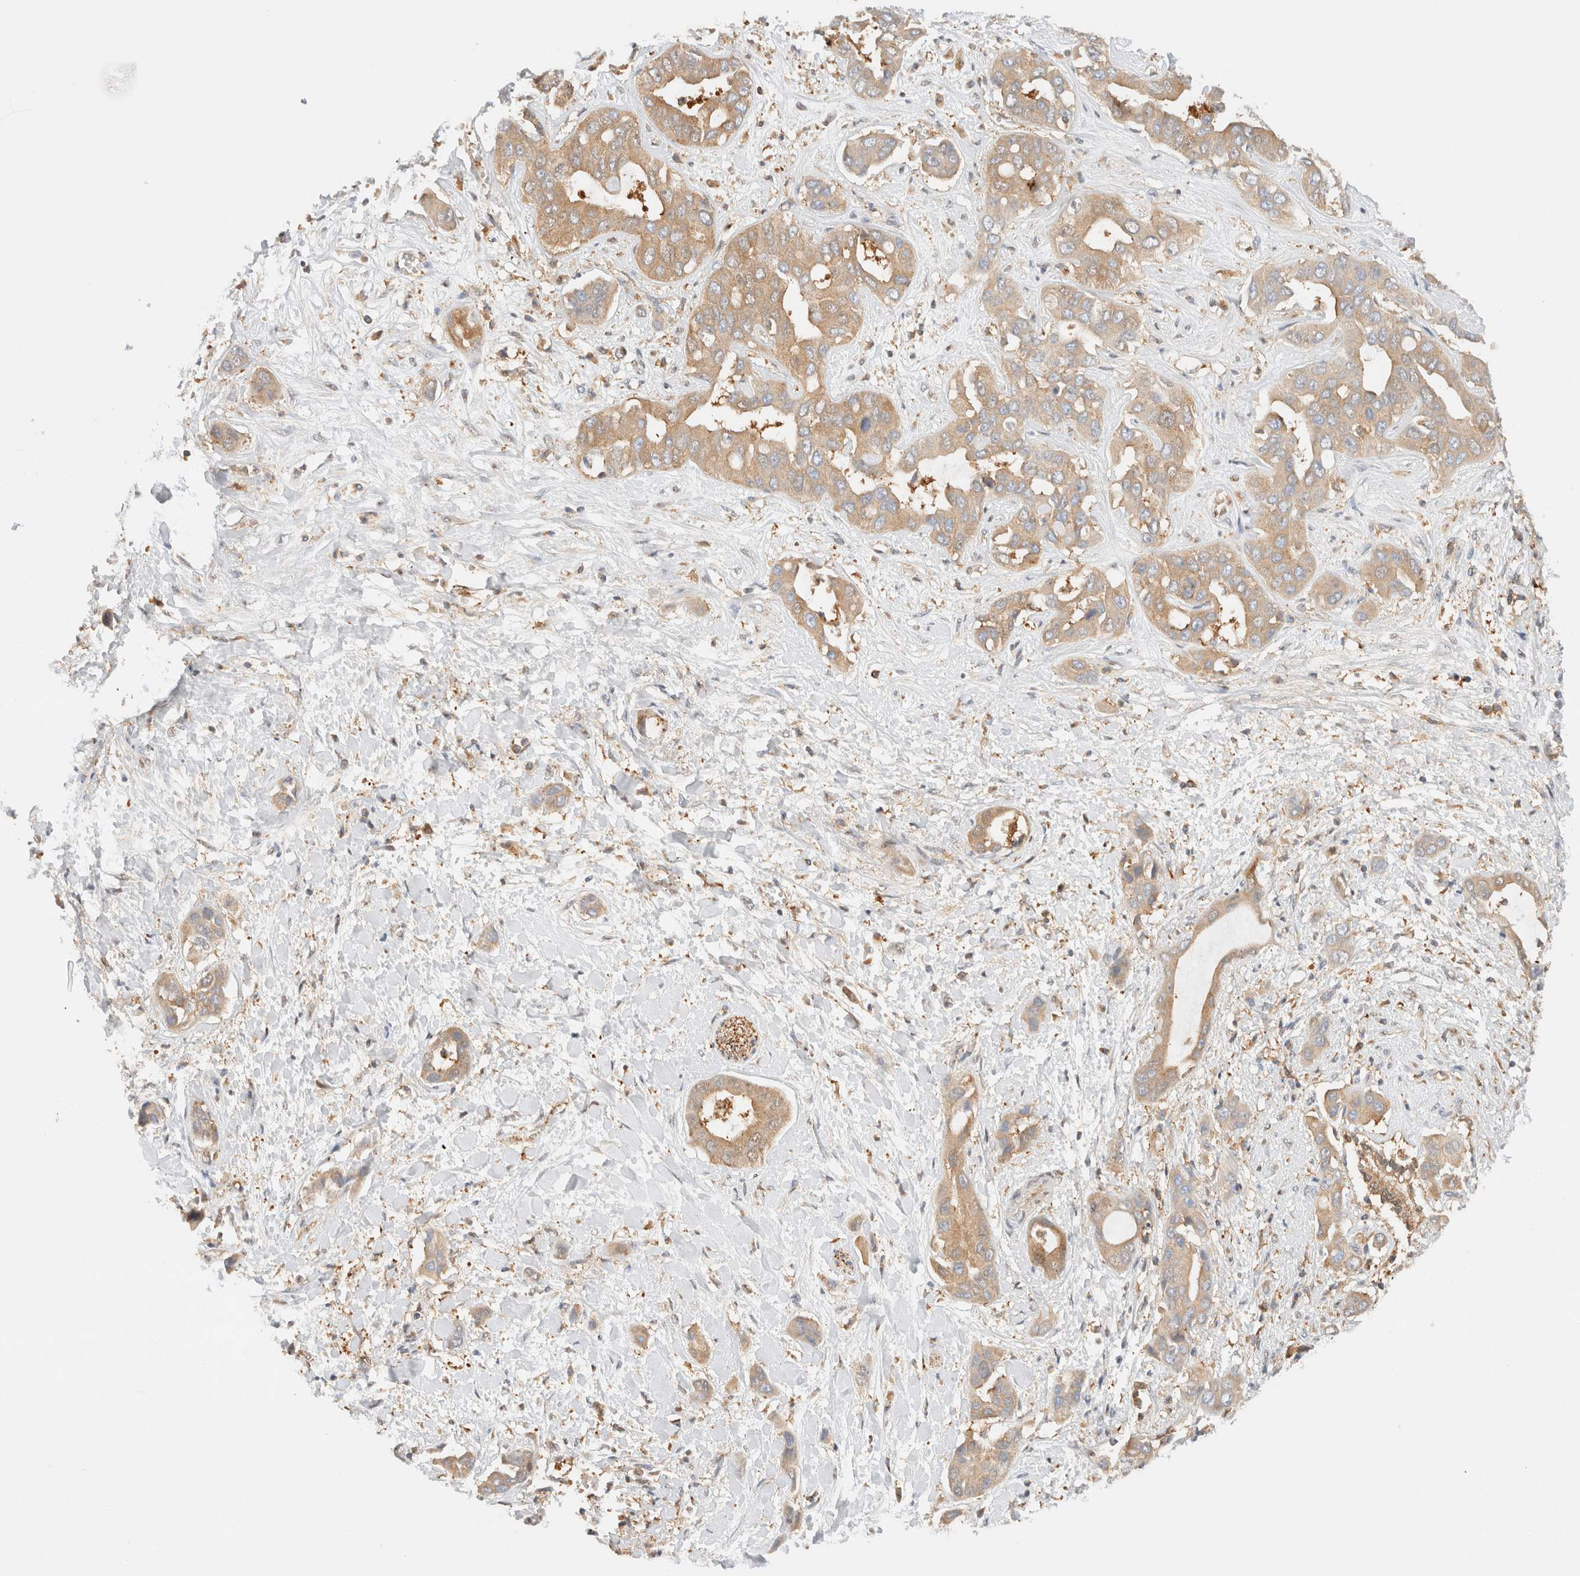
{"staining": {"intensity": "moderate", "quantity": ">75%", "location": "cytoplasmic/membranous"}, "tissue": "liver cancer", "cell_type": "Tumor cells", "image_type": "cancer", "snomed": [{"axis": "morphology", "description": "Cholangiocarcinoma"}, {"axis": "topography", "description": "Liver"}], "caption": "Protein staining of liver cholangiocarcinoma tissue reveals moderate cytoplasmic/membranous positivity in about >75% of tumor cells. (IHC, brightfield microscopy, high magnification).", "gene": "RABEP1", "patient": {"sex": "female", "age": 52}}